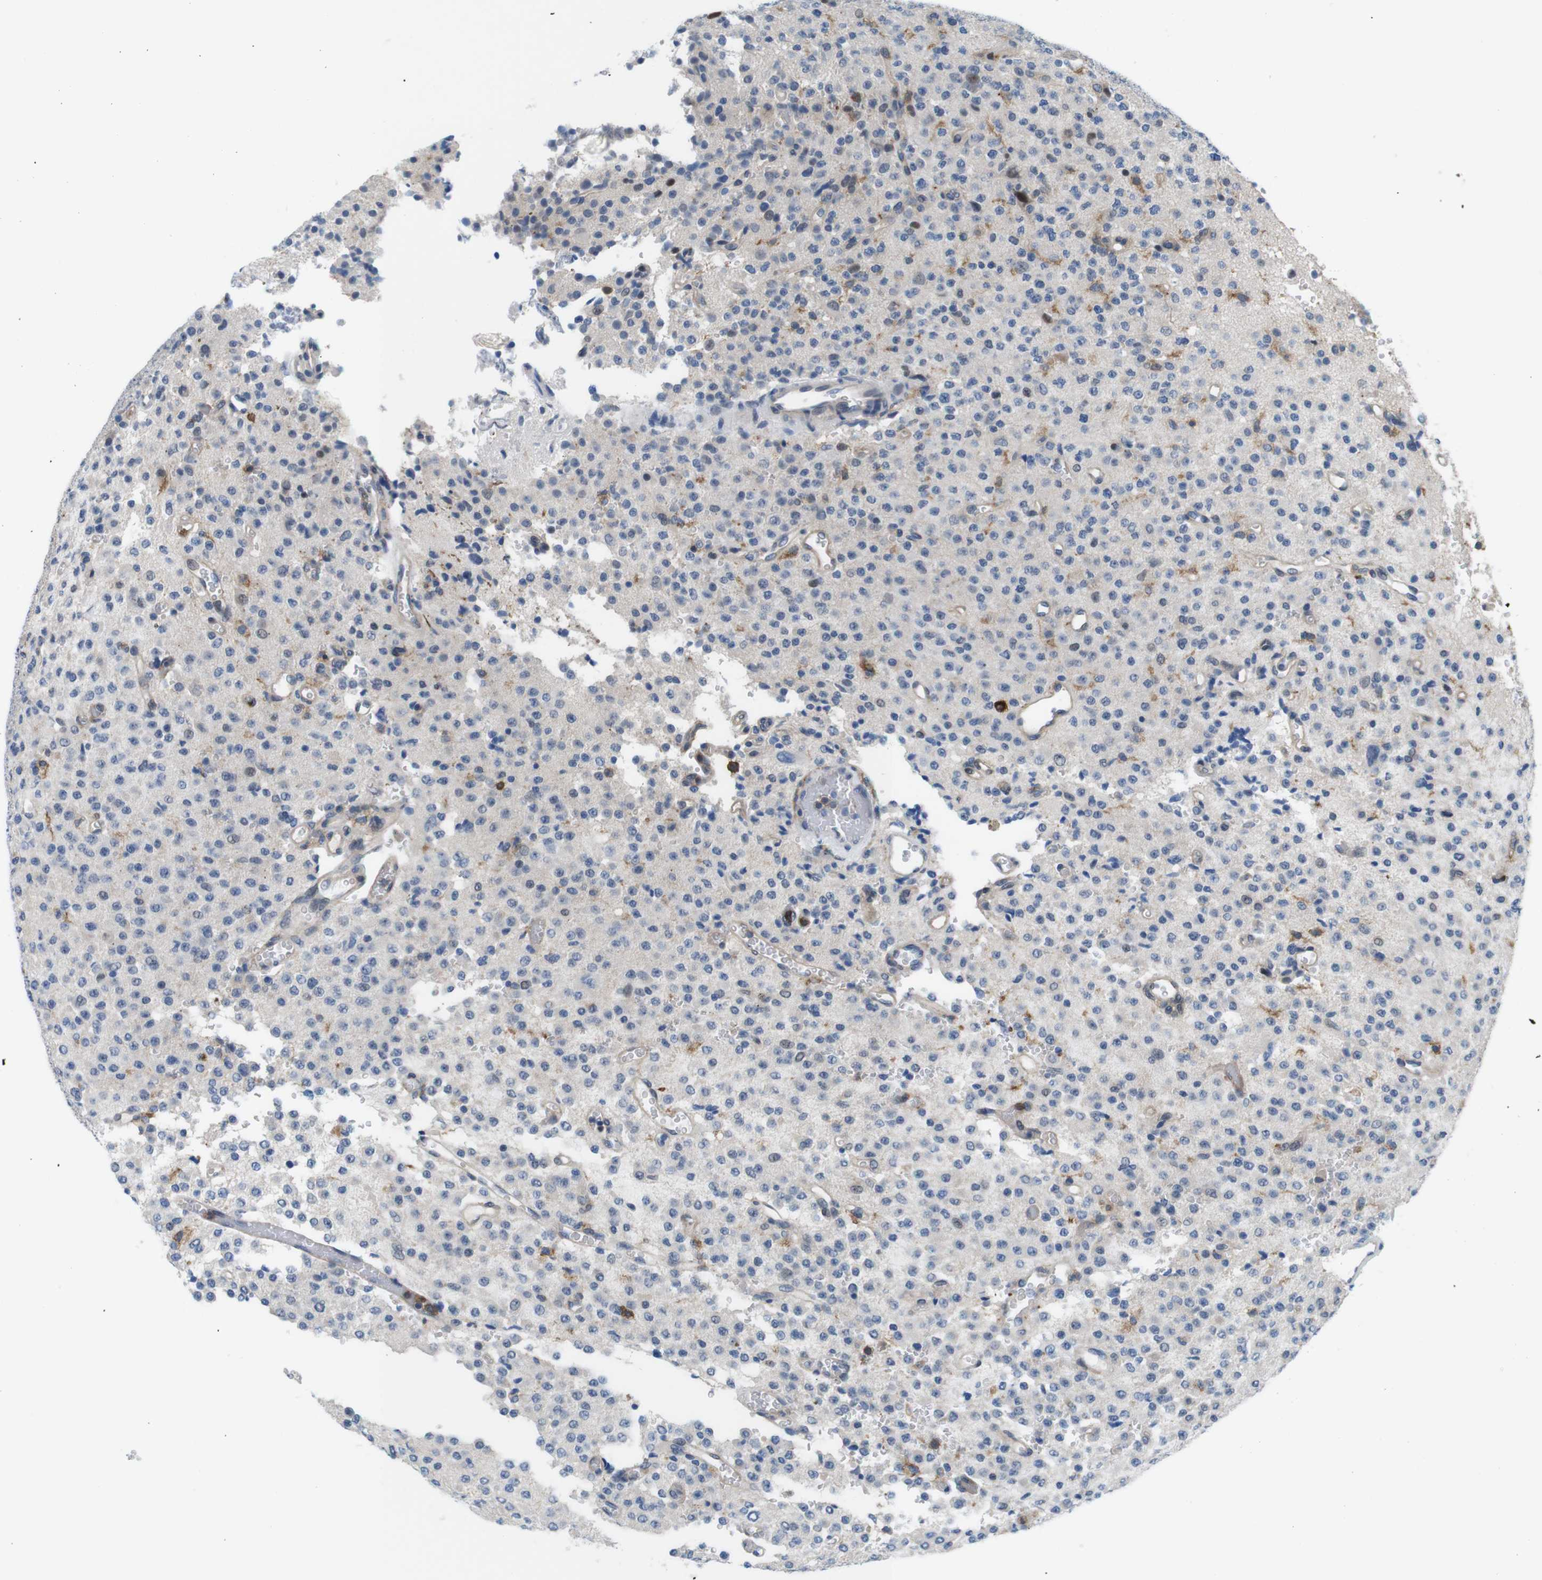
{"staining": {"intensity": "weak", "quantity": "<25%", "location": "cytoplasmic/membranous"}, "tissue": "glioma", "cell_type": "Tumor cells", "image_type": "cancer", "snomed": [{"axis": "morphology", "description": "Glioma, malignant, Low grade"}, {"axis": "topography", "description": "Brain"}], "caption": "Protein analysis of malignant glioma (low-grade) displays no significant positivity in tumor cells.", "gene": "CD300C", "patient": {"sex": "male", "age": 38}}